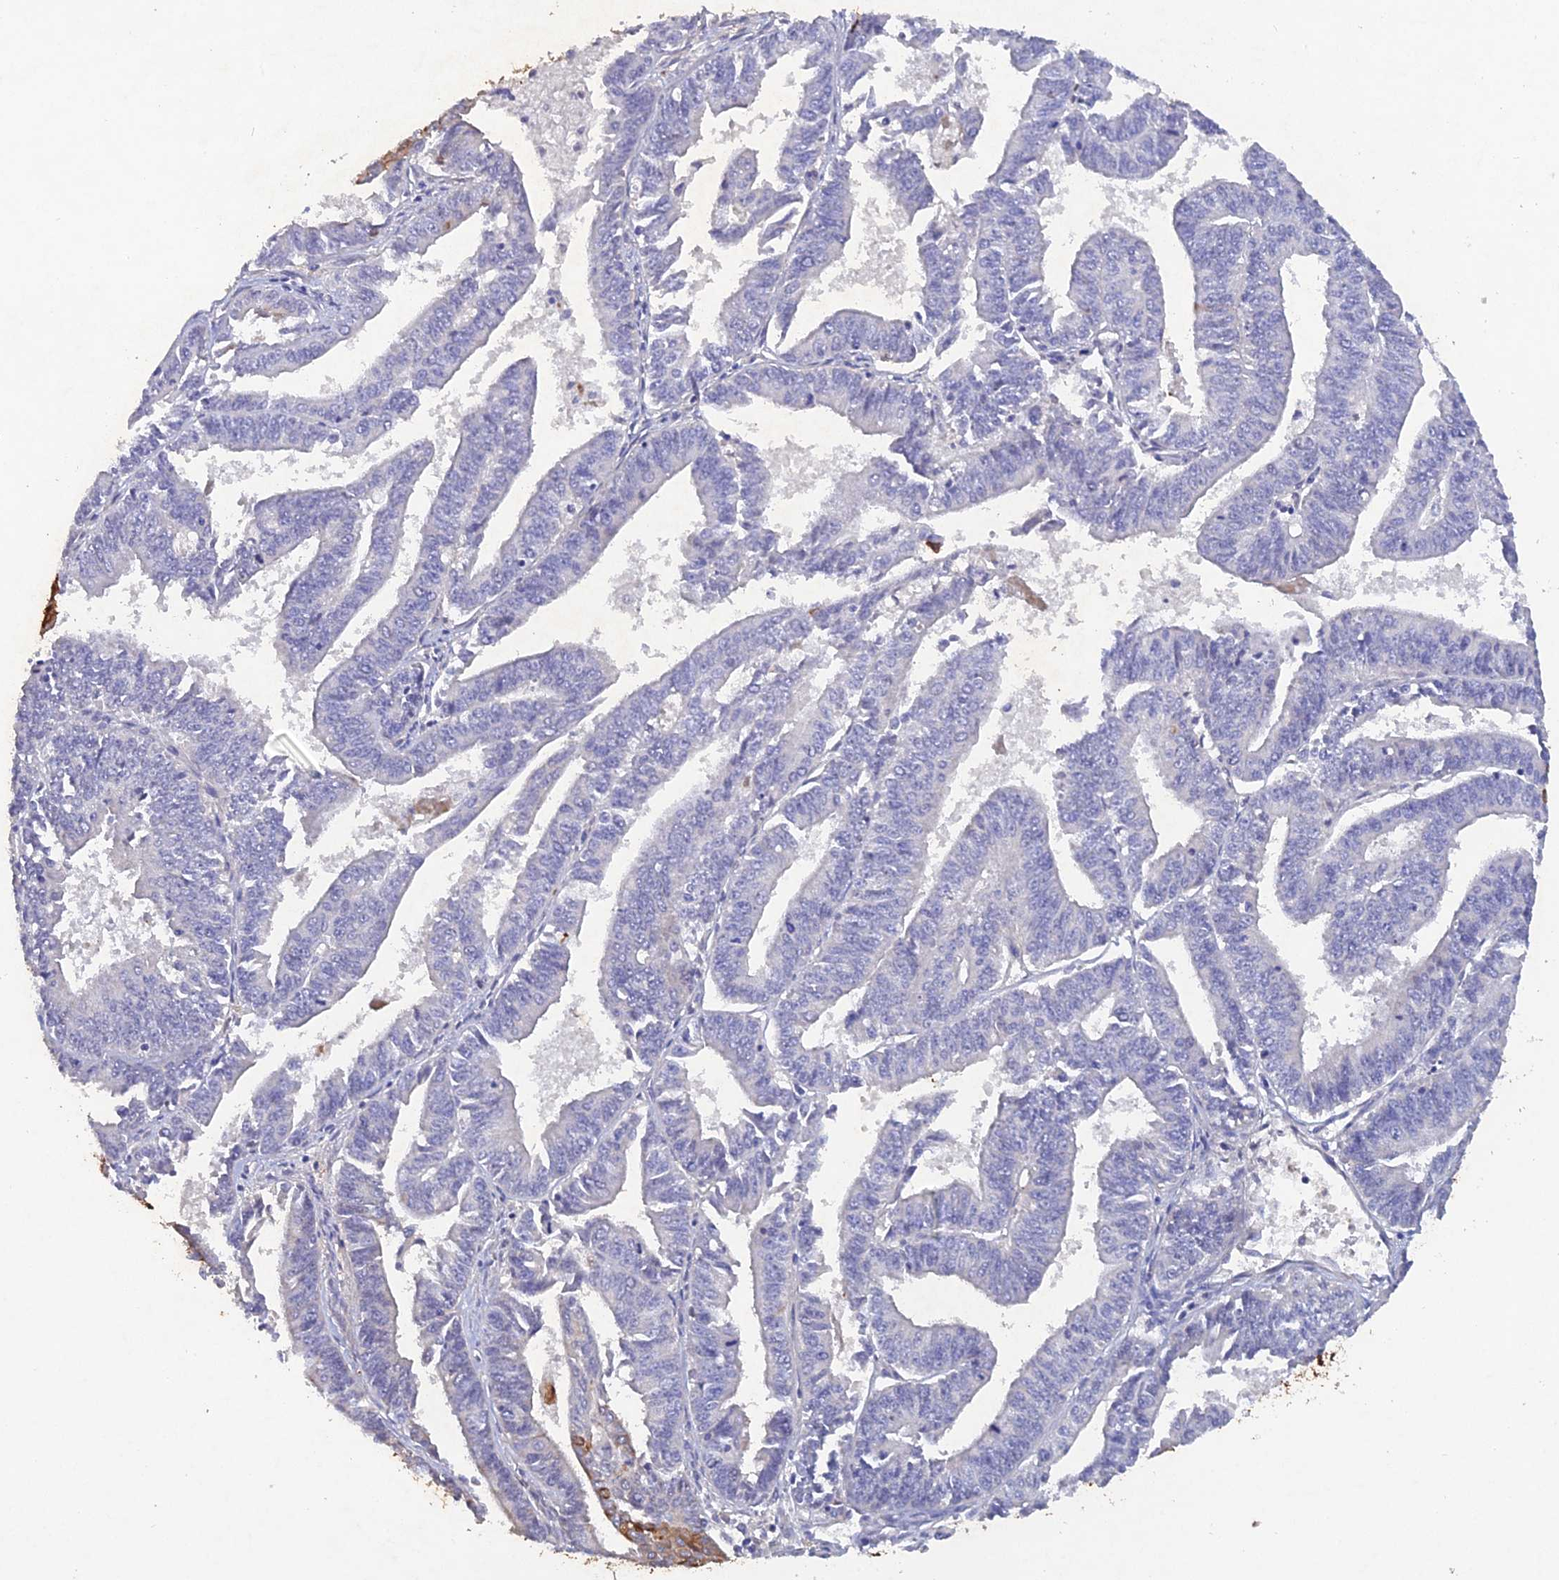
{"staining": {"intensity": "negative", "quantity": "none", "location": "none"}, "tissue": "endometrial cancer", "cell_type": "Tumor cells", "image_type": "cancer", "snomed": [{"axis": "morphology", "description": "Adenocarcinoma, NOS"}, {"axis": "topography", "description": "Endometrium"}], "caption": "Adenocarcinoma (endometrial) stained for a protein using immunohistochemistry shows no positivity tumor cells.", "gene": "SLC39A13", "patient": {"sex": "female", "age": 73}}